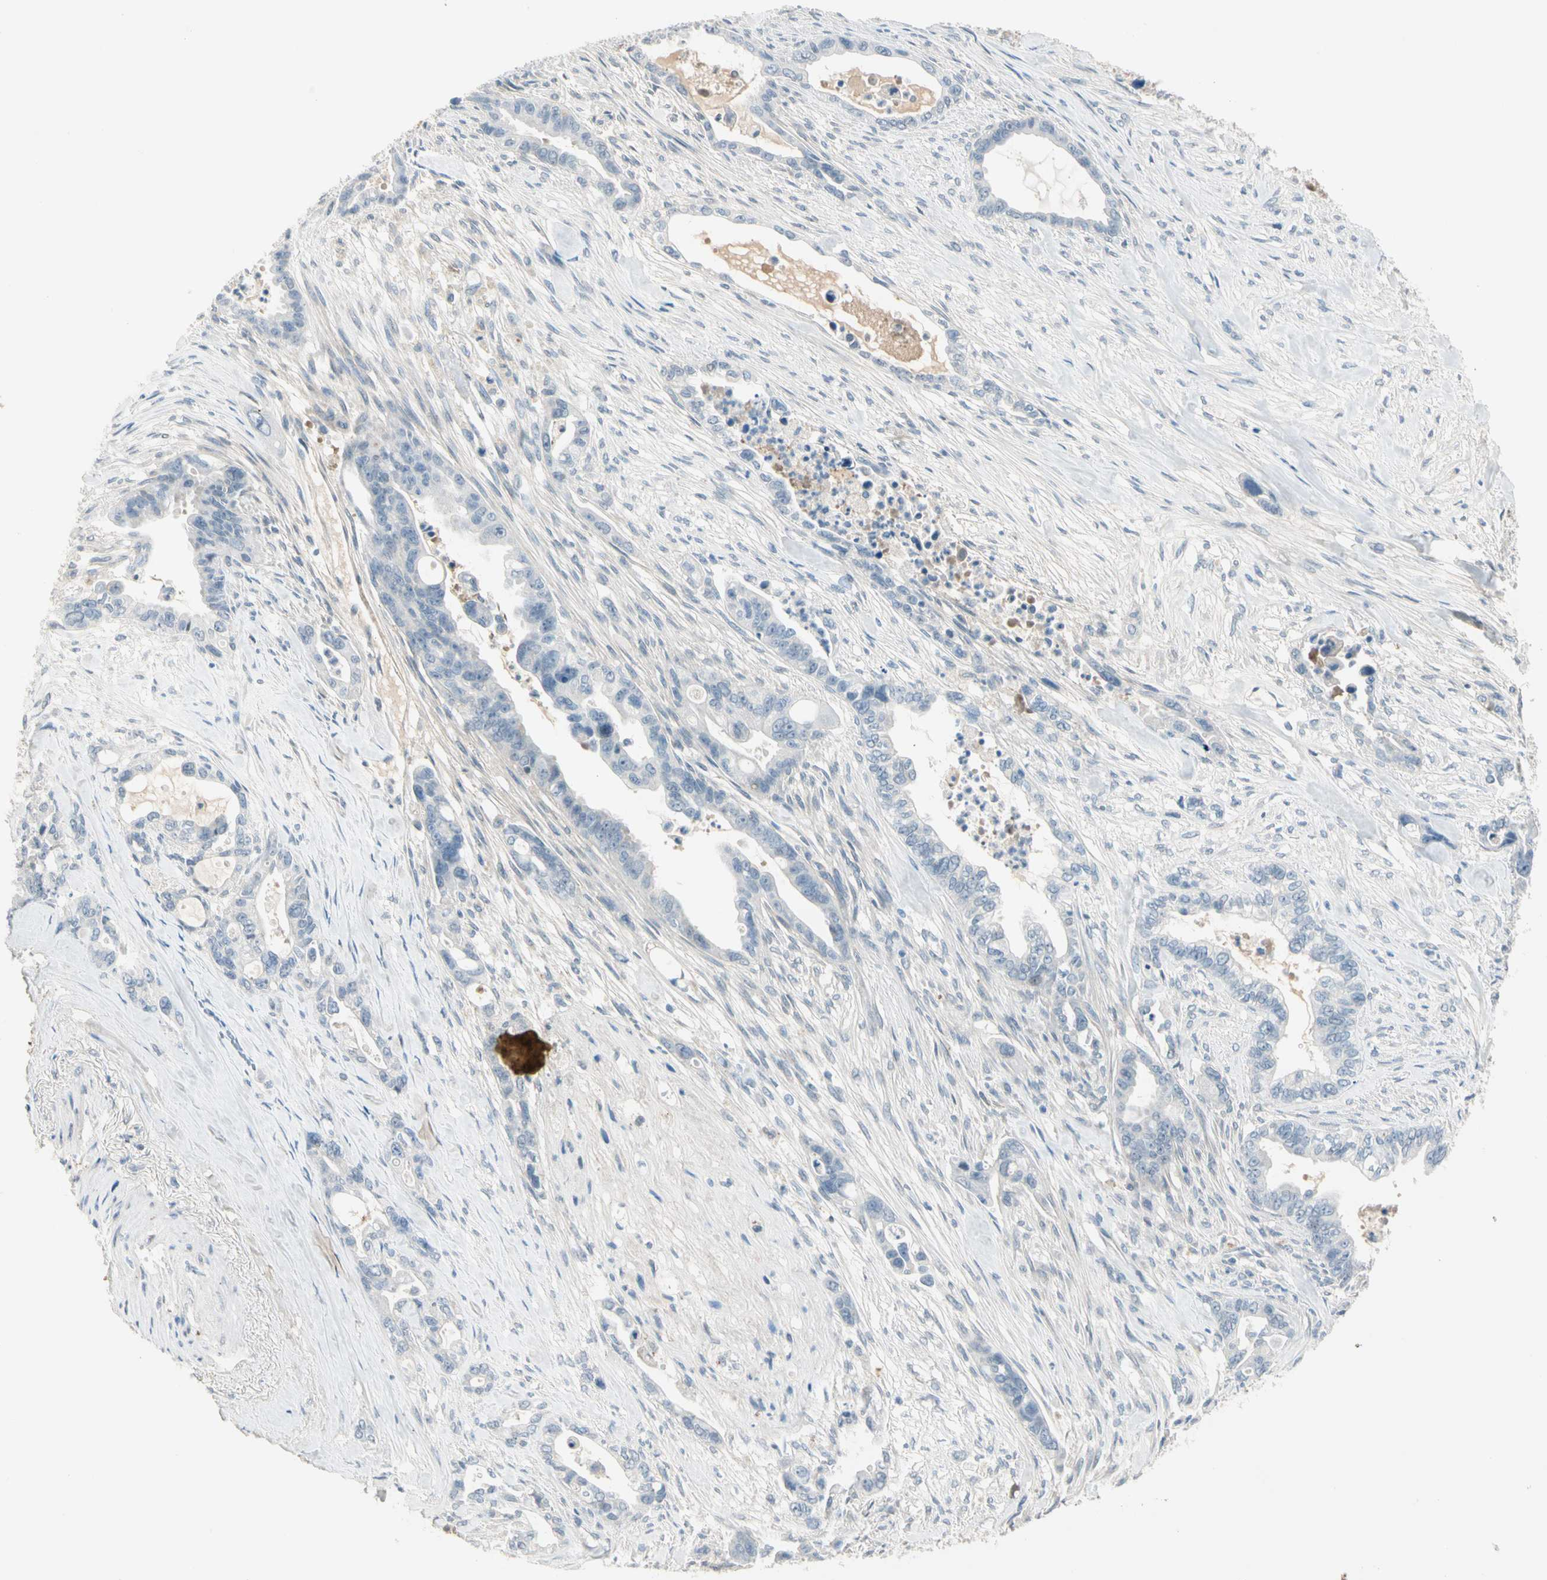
{"staining": {"intensity": "negative", "quantity": "none", "location": "none"}, "tissue": "pancreatic cancer", "cell_type": "Tumor cells", "image_type": "cancer", "snomed": [{"axis": "morphology", "description": "Adenocarcinoma, NOS"}, {"axis": "topography", "description": "Pancreas"}], "caption": "An immunohistochemistry (IHC) photomicrograph of pancreatic adenocarcinoma is shown. There is no staining in tumor cells of pancreatic adenocarcinoma.", "gene": "SERPIND1", "patient": {"sex": "male", "age": 70}}